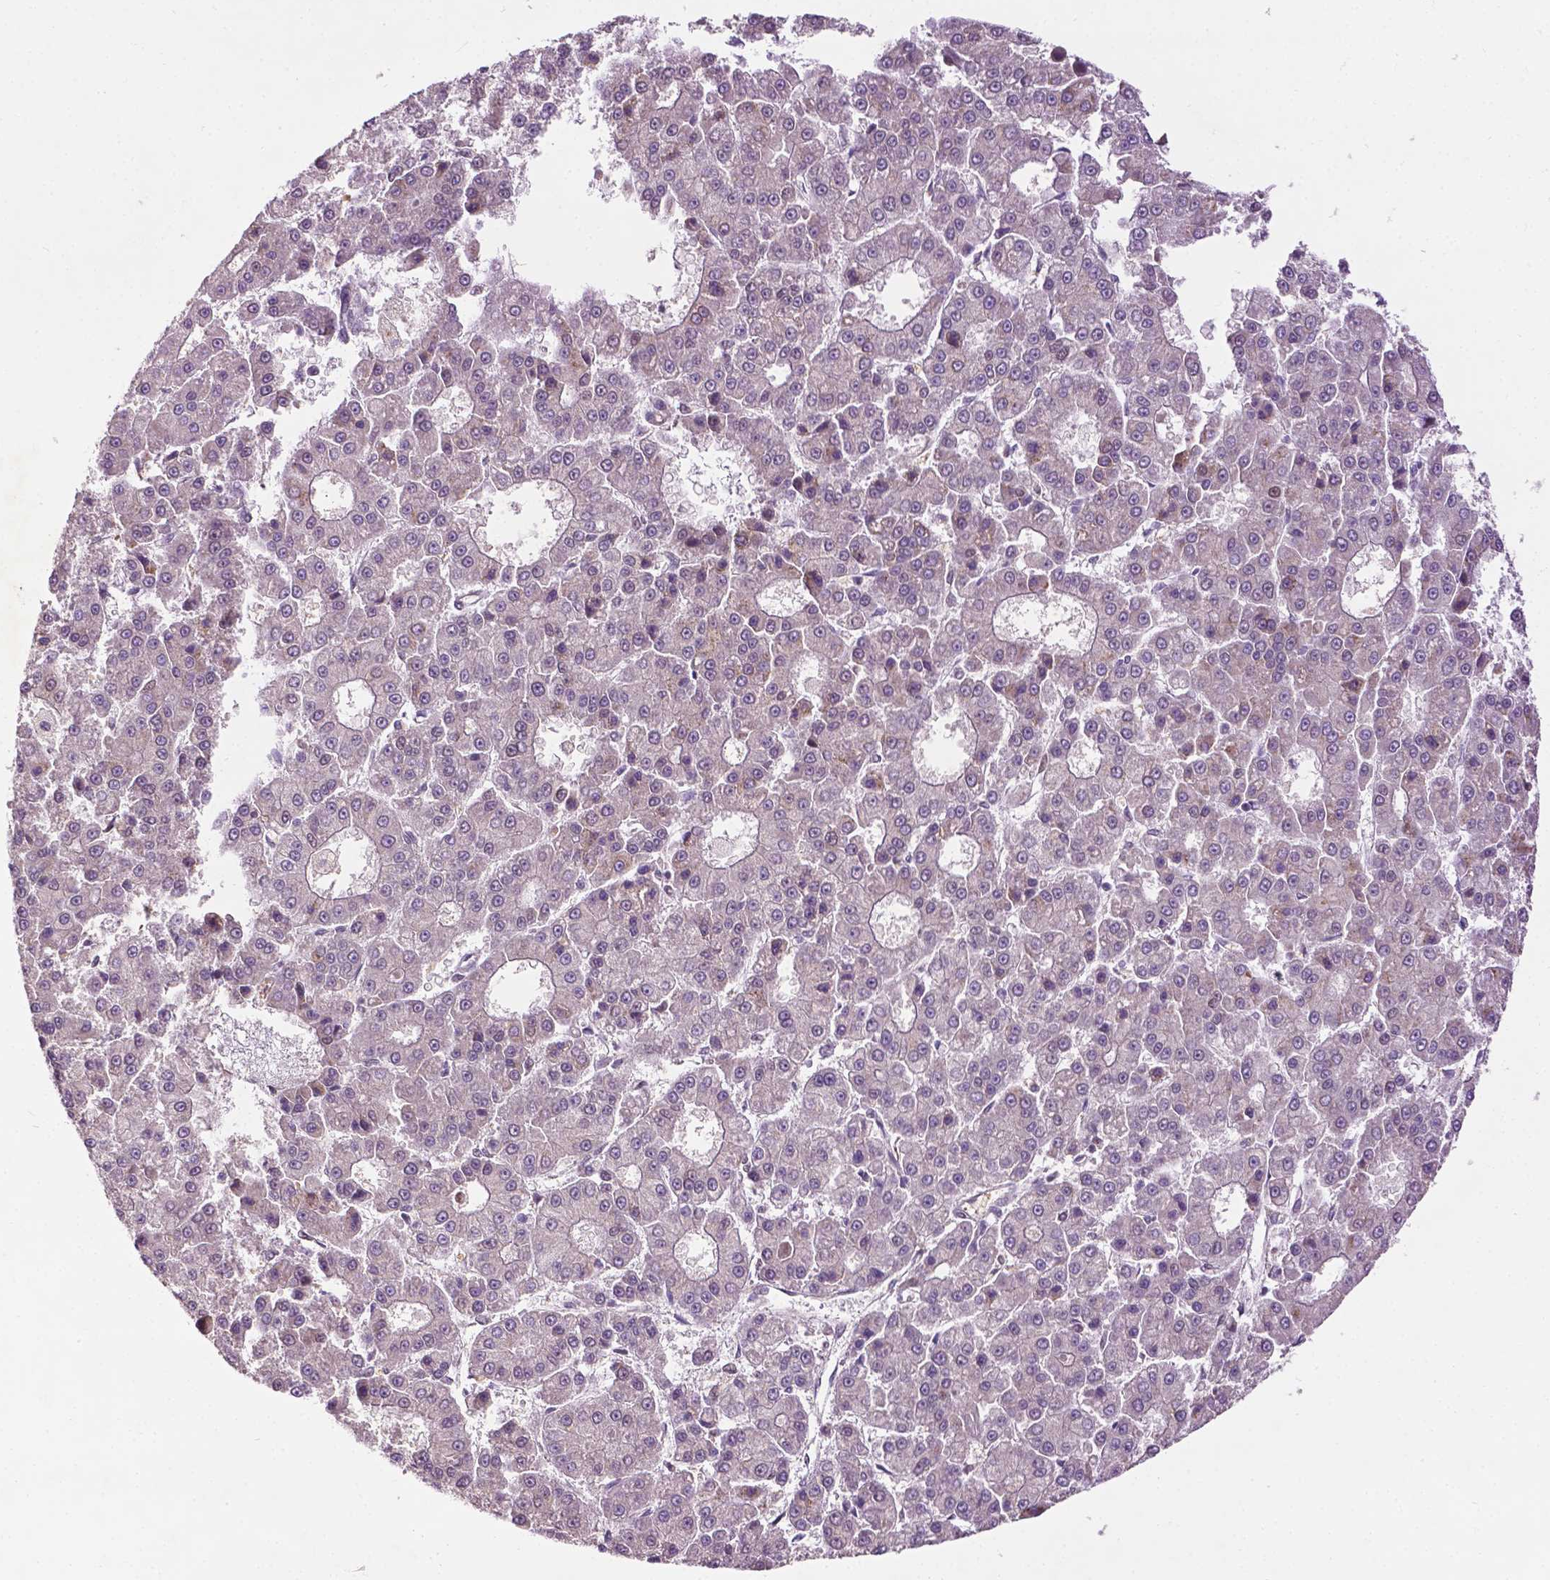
{"staining": {"intensity": "negative", "quantity": "none", "location": "none"}, "tissue": "liver cancer", "cell_type": "Tumor cells", "image_type": "cancer", "snomed": [{"axis": "morphology", "description": "Carcinoma, Hepatocellular, NOS"}, {"axis": "topography", "description": "Liver"}], "caption": "The photomicrograph exhibits no significant staining in tumor cells of liver cancer.", "gene": "ZNF41", "patient": {"sex": "male", "age": 70}}